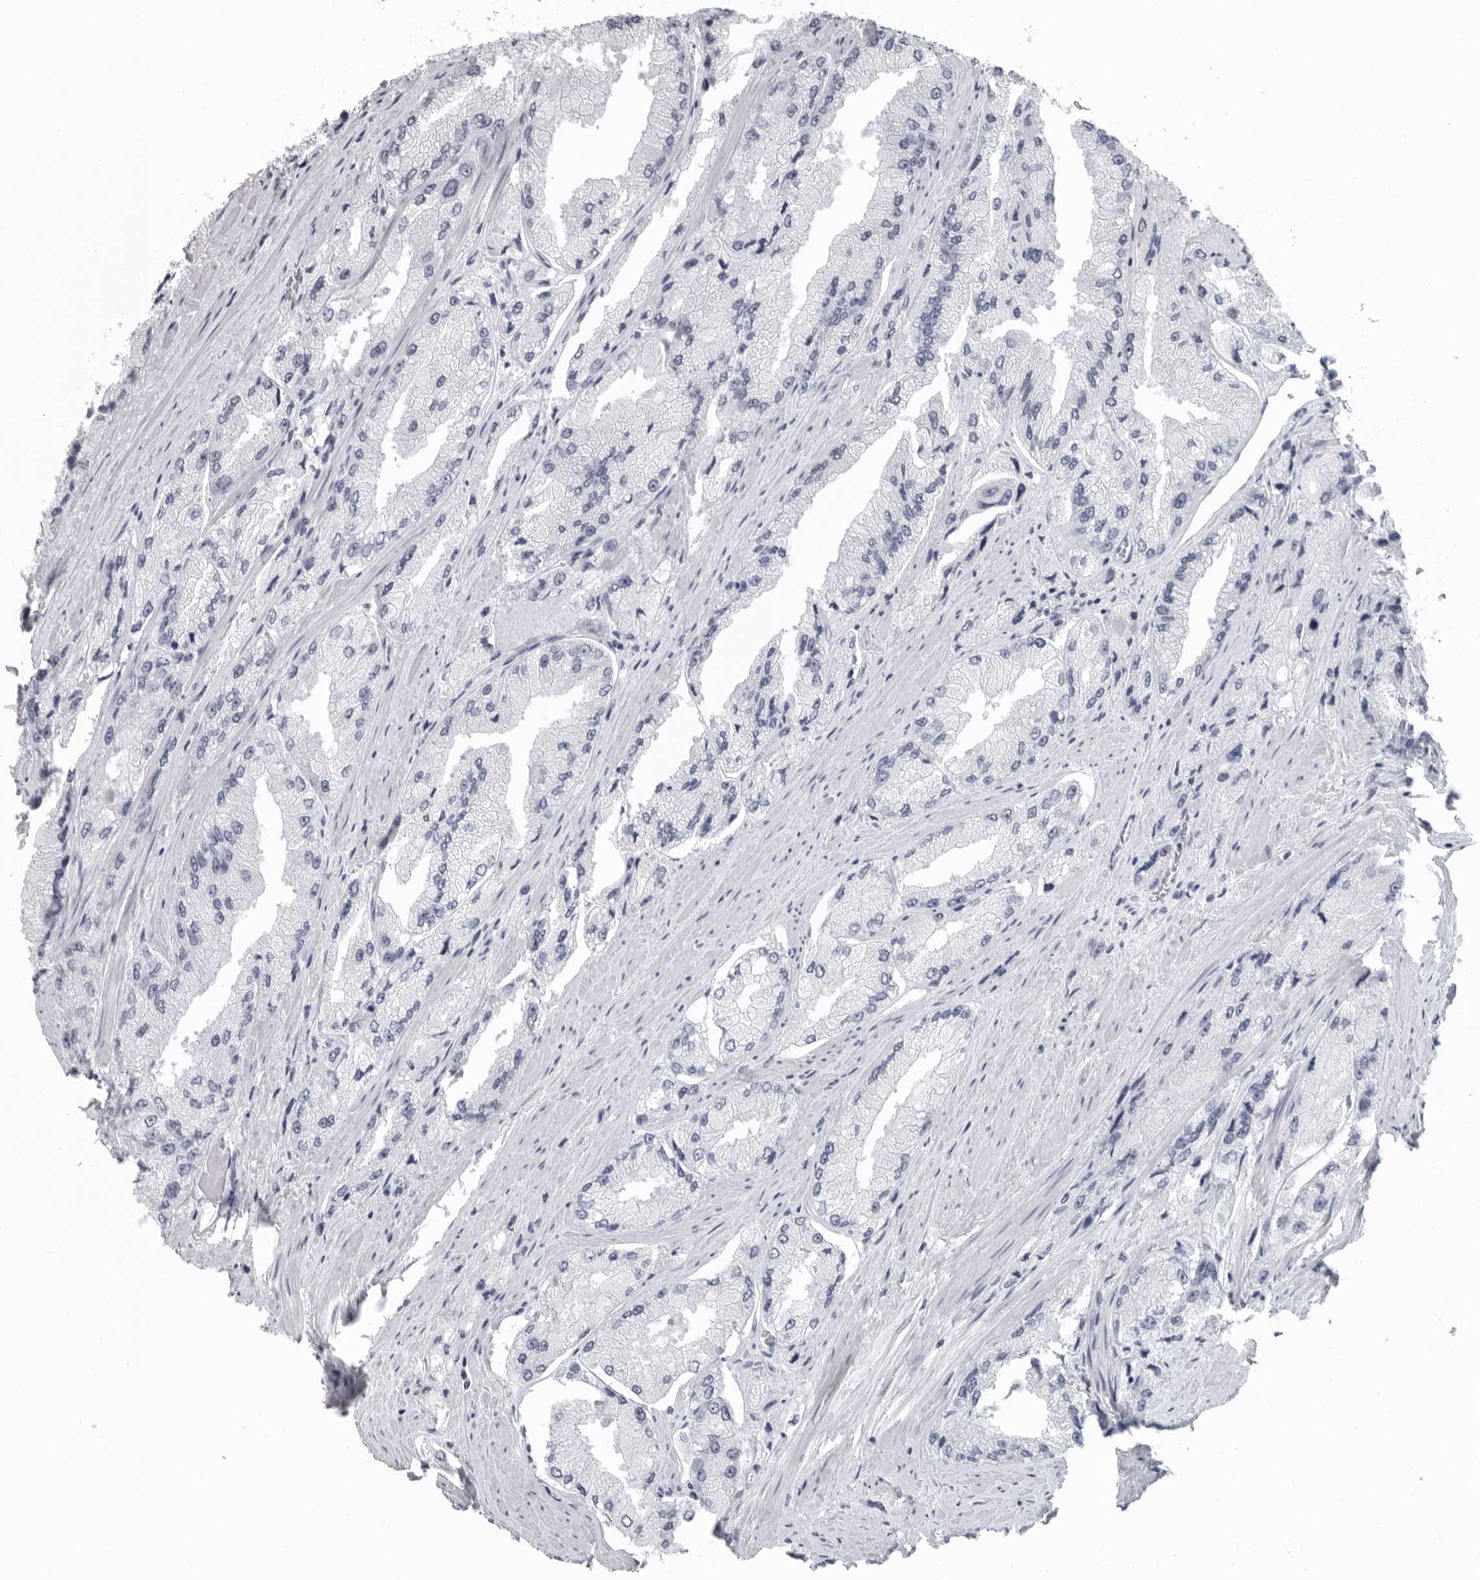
{"staining": {"intensity": "negative", "quantity": "none", "location": "none"}, "tissue": "prostate cancer", "cell_type": "Tumor cells", "image_type": "cancer", "snomed": [{"axis": "morphology", "description": "Adenocarcinoma, High grade"}, {"axis": "topography", "description": "Prostate"}], "caption": "Tumor cells show no significant staining in high-grade adenocarcinoma (prostate).", "gene": "SATB2", "patient": {"sex": "male", "age": 58}}